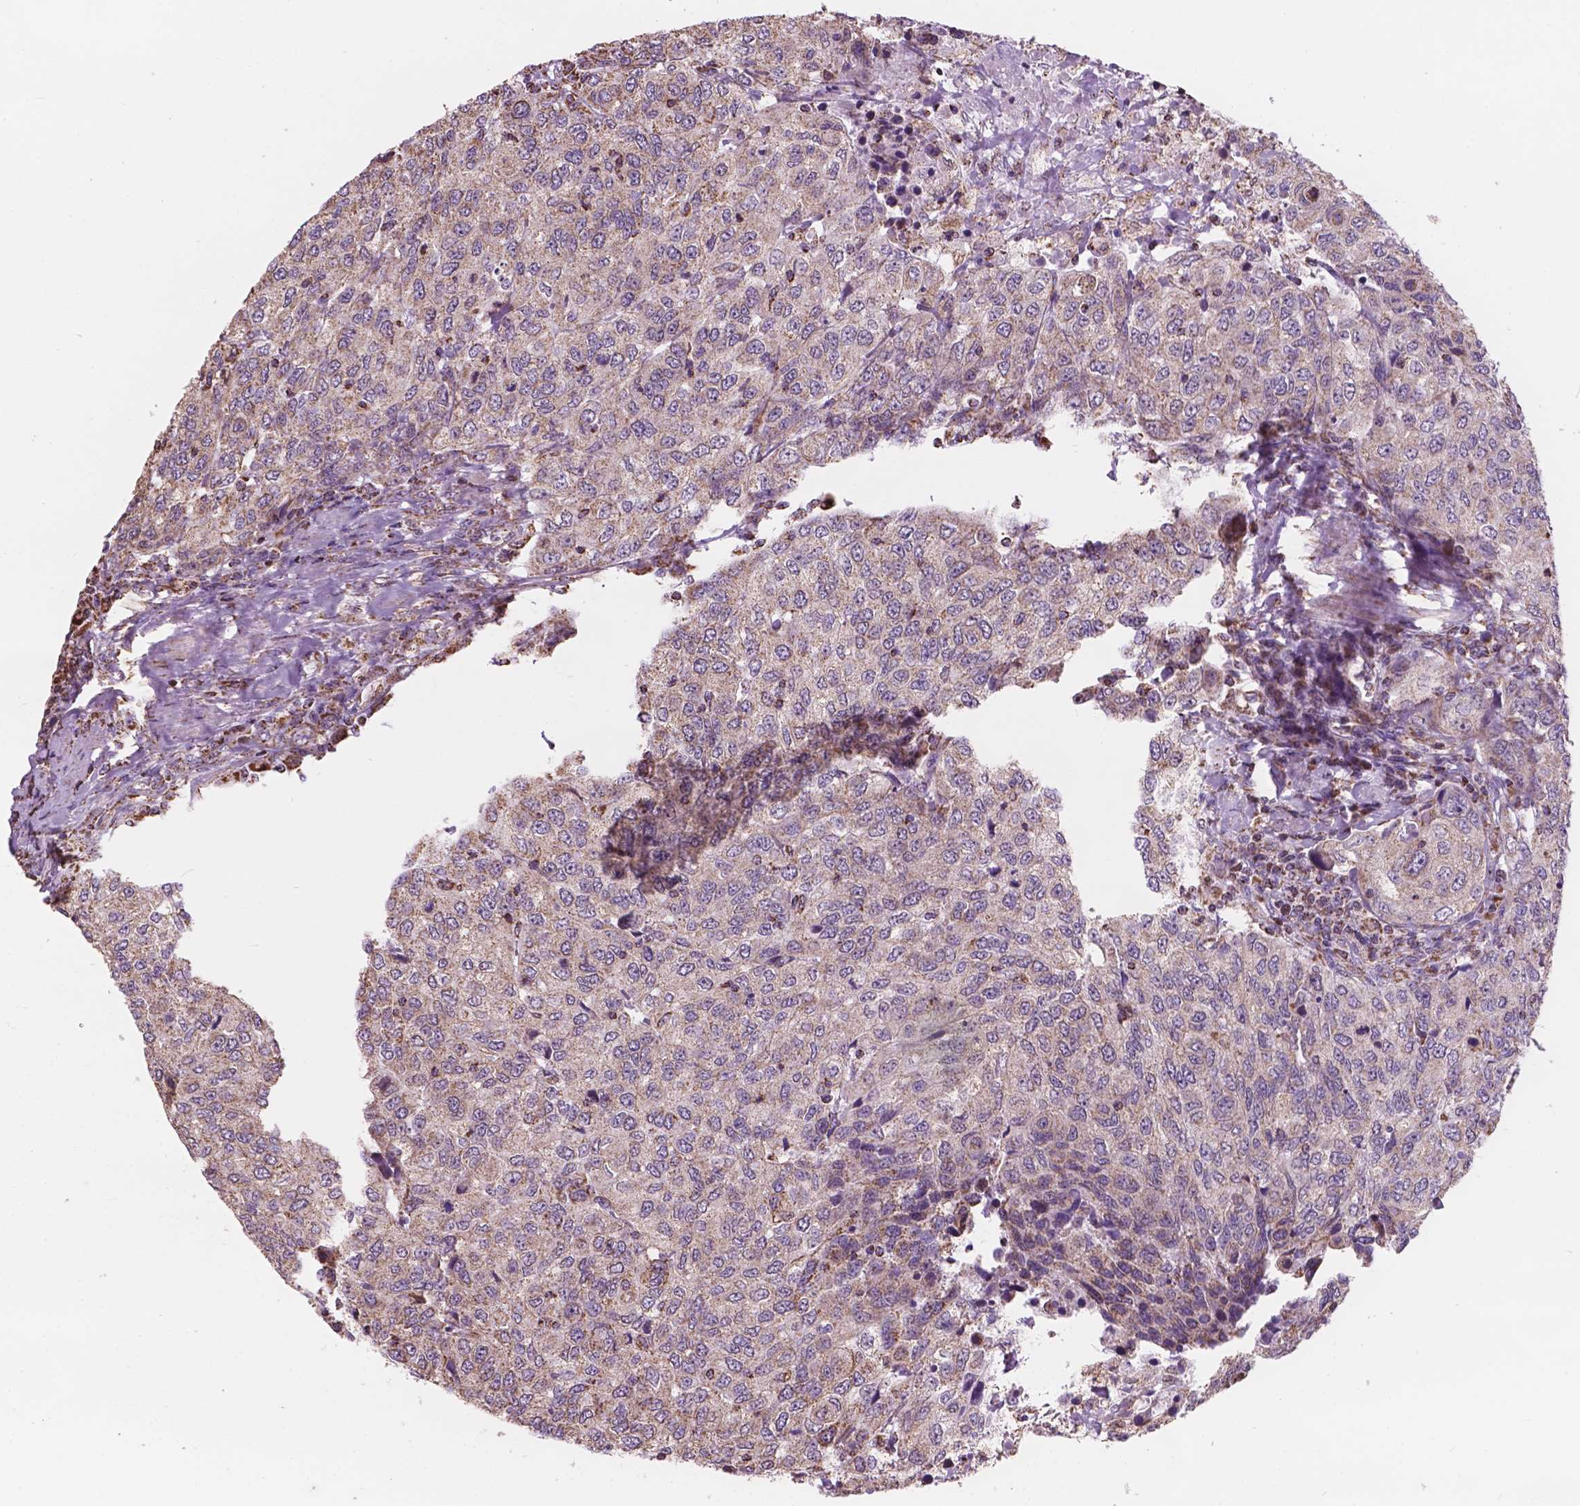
{"staining": {"intensity": "weak", "quantity": "25%-75%", "location": "cytoplasmic/membranous"}, "tissue": "urothelial cancer", "cell_type": "Tumor cells", "image_type": "cancer", "snomed": [{"axis": "morphology", "description": "Urothelial carcinoma, High grade"}, {"axis": "topography", "description": "Urinary bladder"}], "caption": "Immunohistochemistry histopathology image of neoplastic tissue: human urothelial cancer stained using IHC reveals low levels of weak protein expression localized specifically in the cytoplasmic/membranous of tumor cells, appearing as a cytoplasmic/membranous brown color.", "gene": "SCOC", "patient": {"sex": "female", "age": 78}}